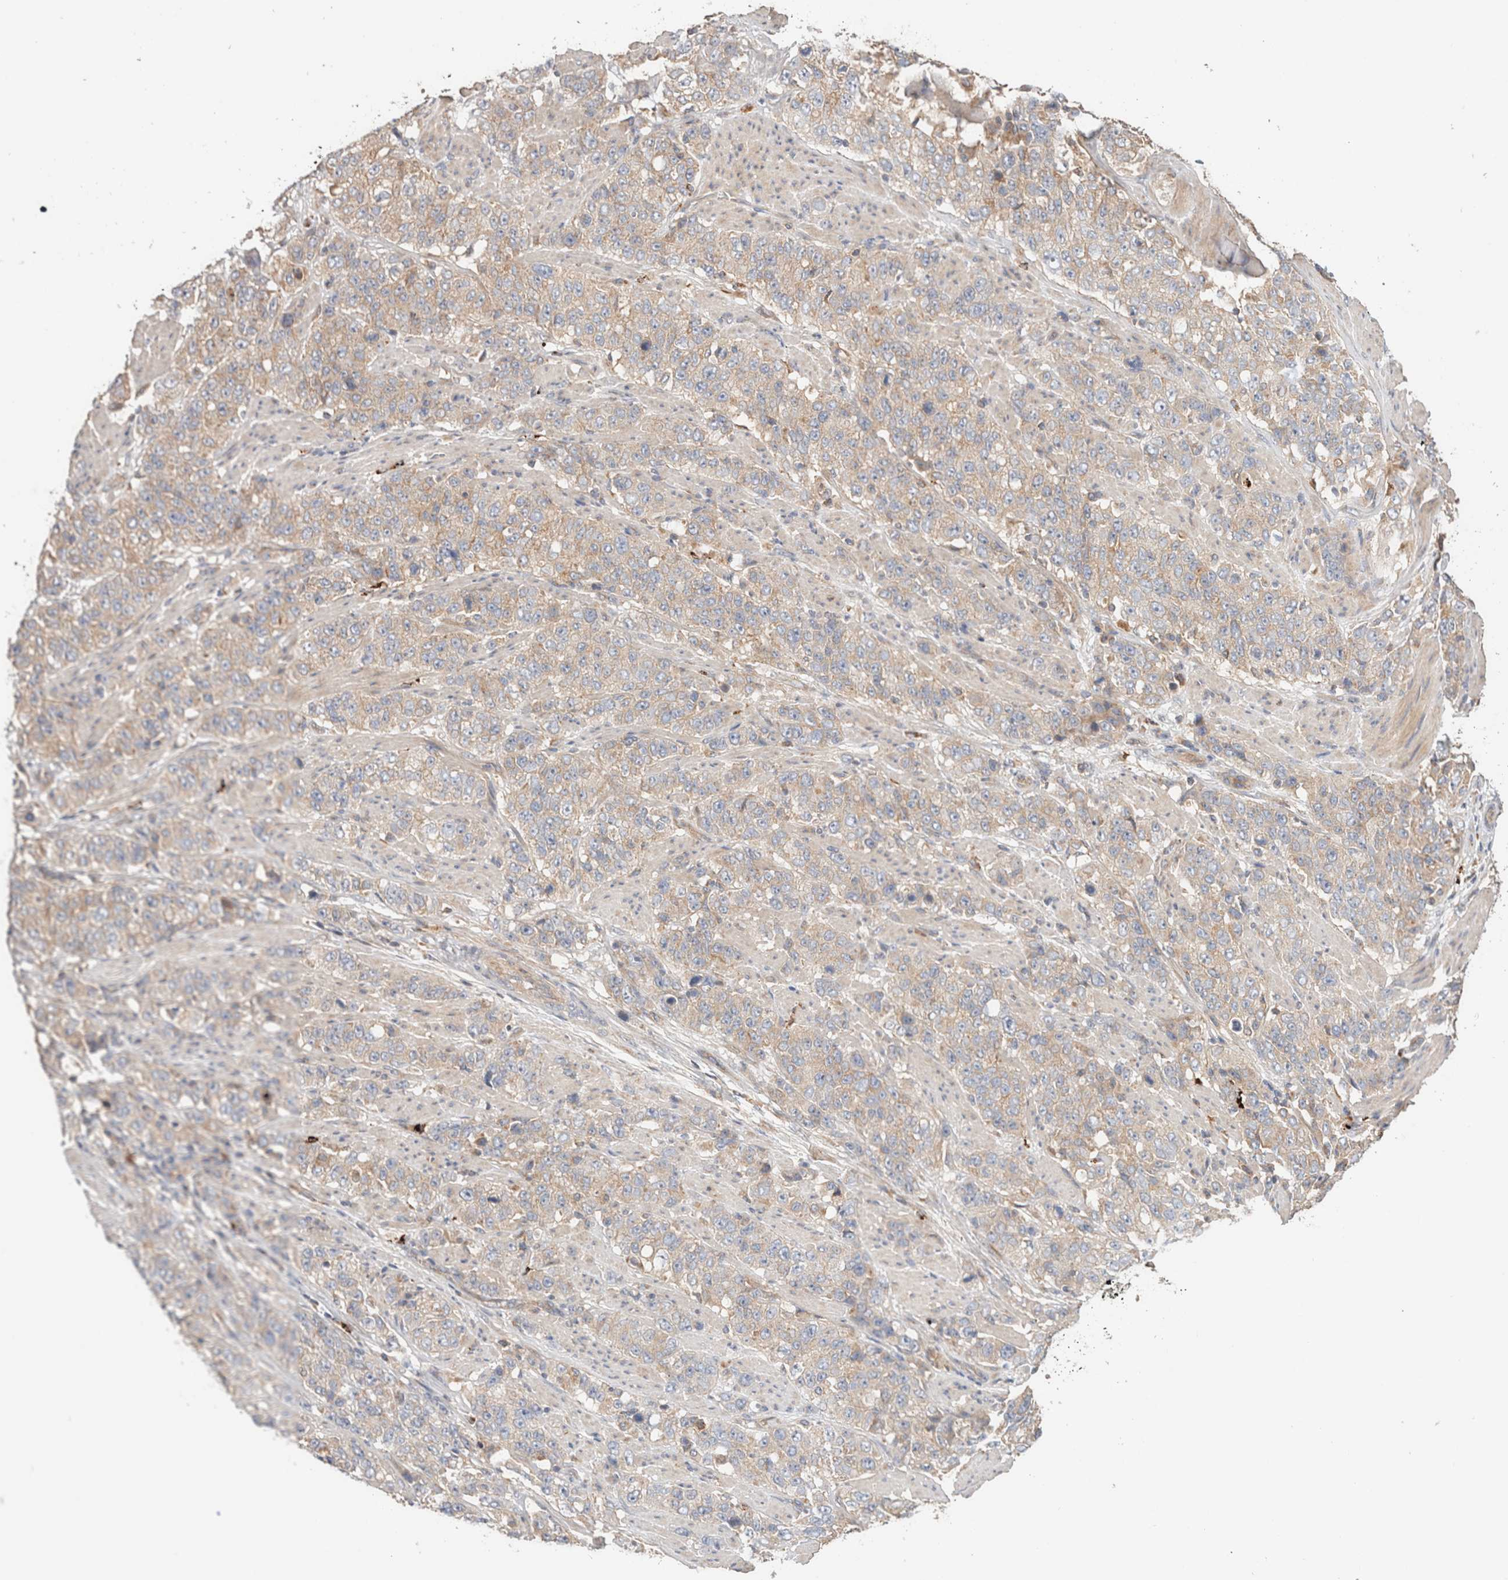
{"staining": {"intensity": "weak", "quantity": "<25%", "location": "cytoplasmic/membranous"}, "tissue": "stomach cancer", "cell_type": "Tumor cells", "image_type": "cancer", "snomed": [{"axis": "morphology", "description": "Adenocarcinoma, NOS"}, {"axis": "topography", "description": "Stomach"}], "caption": "High power microscopy histopathology image of an IHC micrograph of adenocarcinoma (stomach), revealing no significant staining in tumor cells.", "gene": "B3GNTL1", "patient": {"sex": "male", "age": 48}}